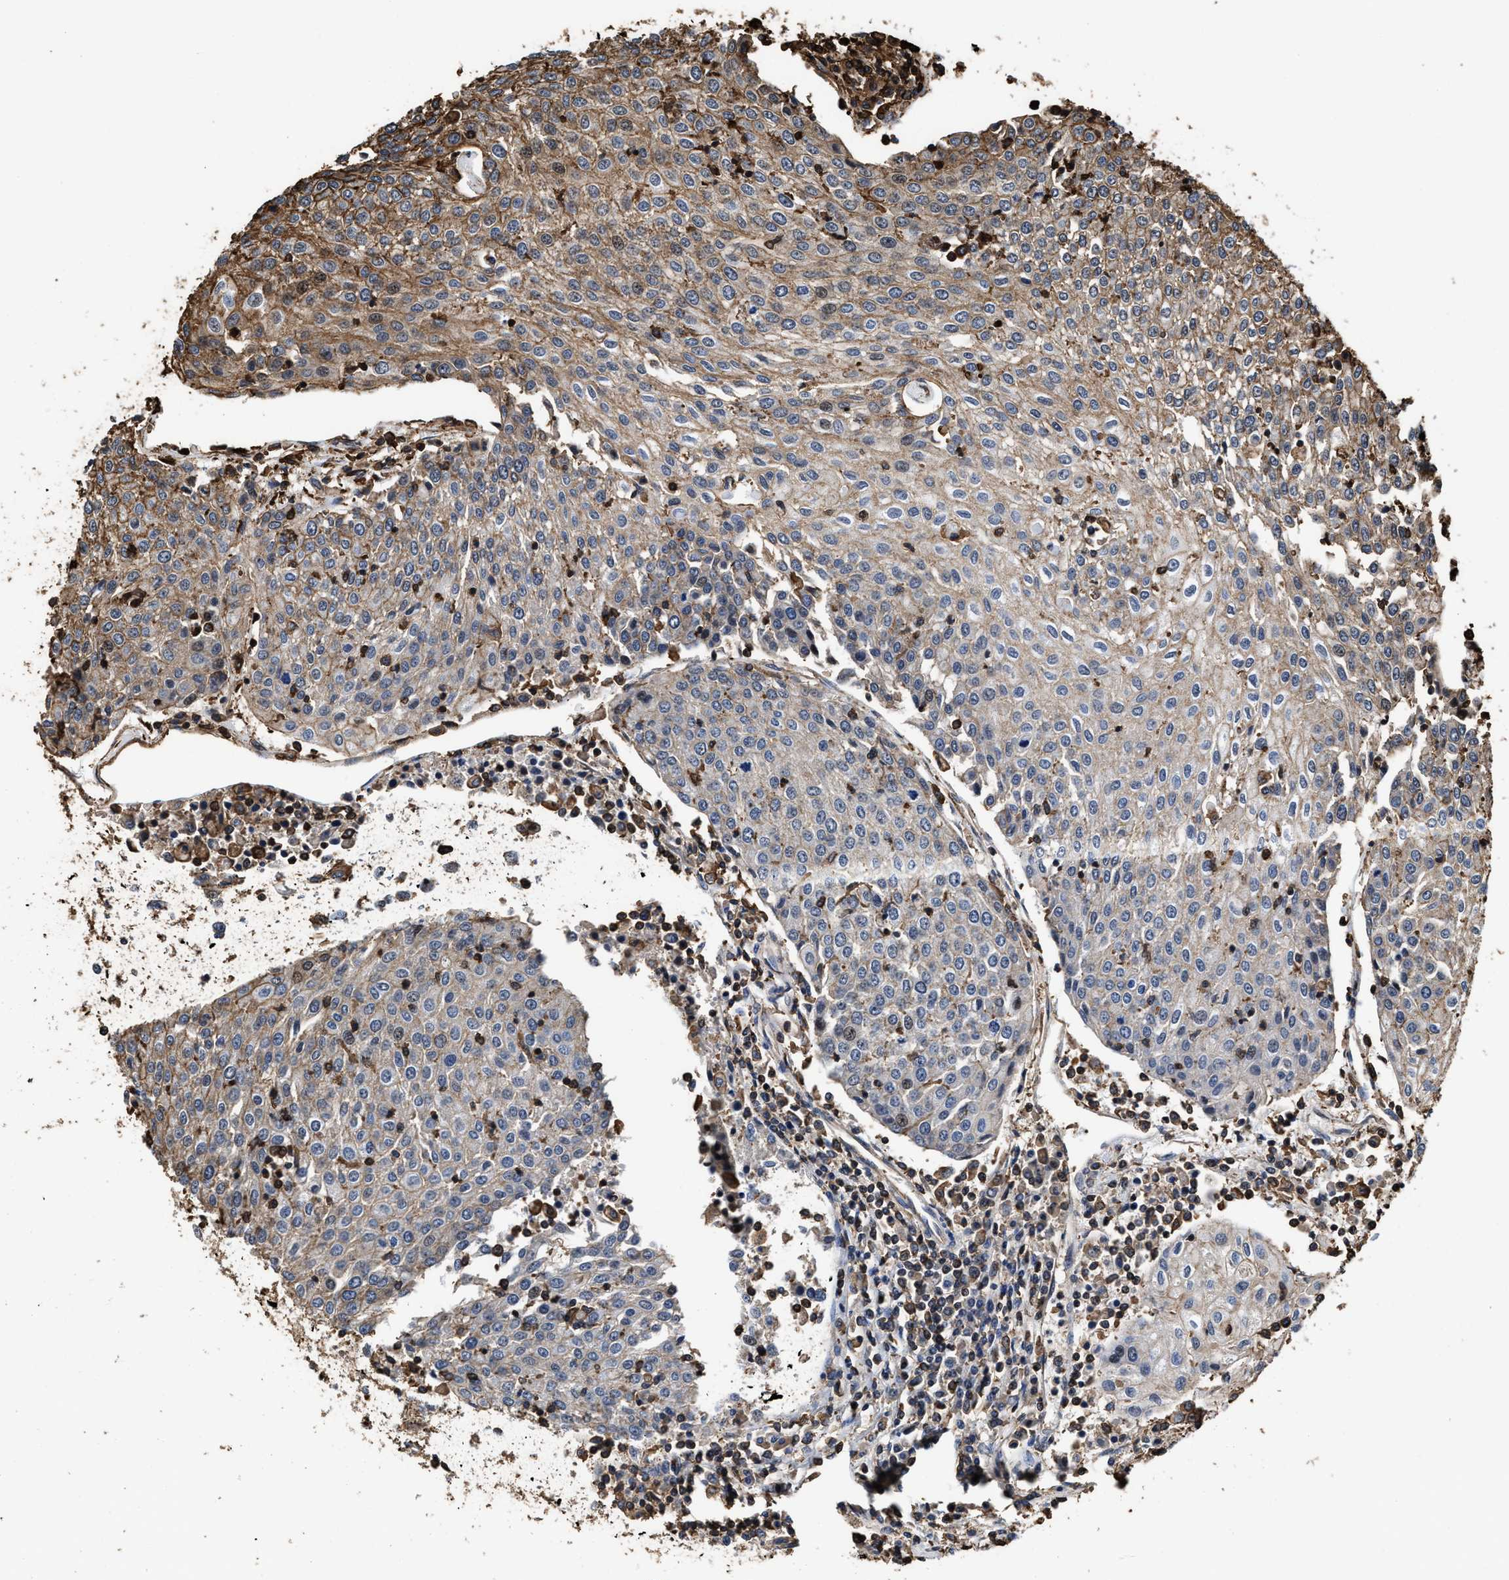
{"staining": {"intensity": "moderate", "quantity": "<25%", "location": "cytoplasmic/membranous"}, "tissue": "urothelial cancer", "cell_type": "Tumor cells", "image_type": "cancer", "snomed": [{"axis": "morphology", "description": "Urothelial carcinoma, High grade"}, {"axis": "topography", "description": "Urinary bladder"}], "caption": "The immunohistochemical stain shows moderate cytoplasmic/membranous staining in tumor cells of urothelial carcinoma (high-grade) tissue.", "gene": "KBTBD2", "patient": {"sex": "female", "age": 85}}